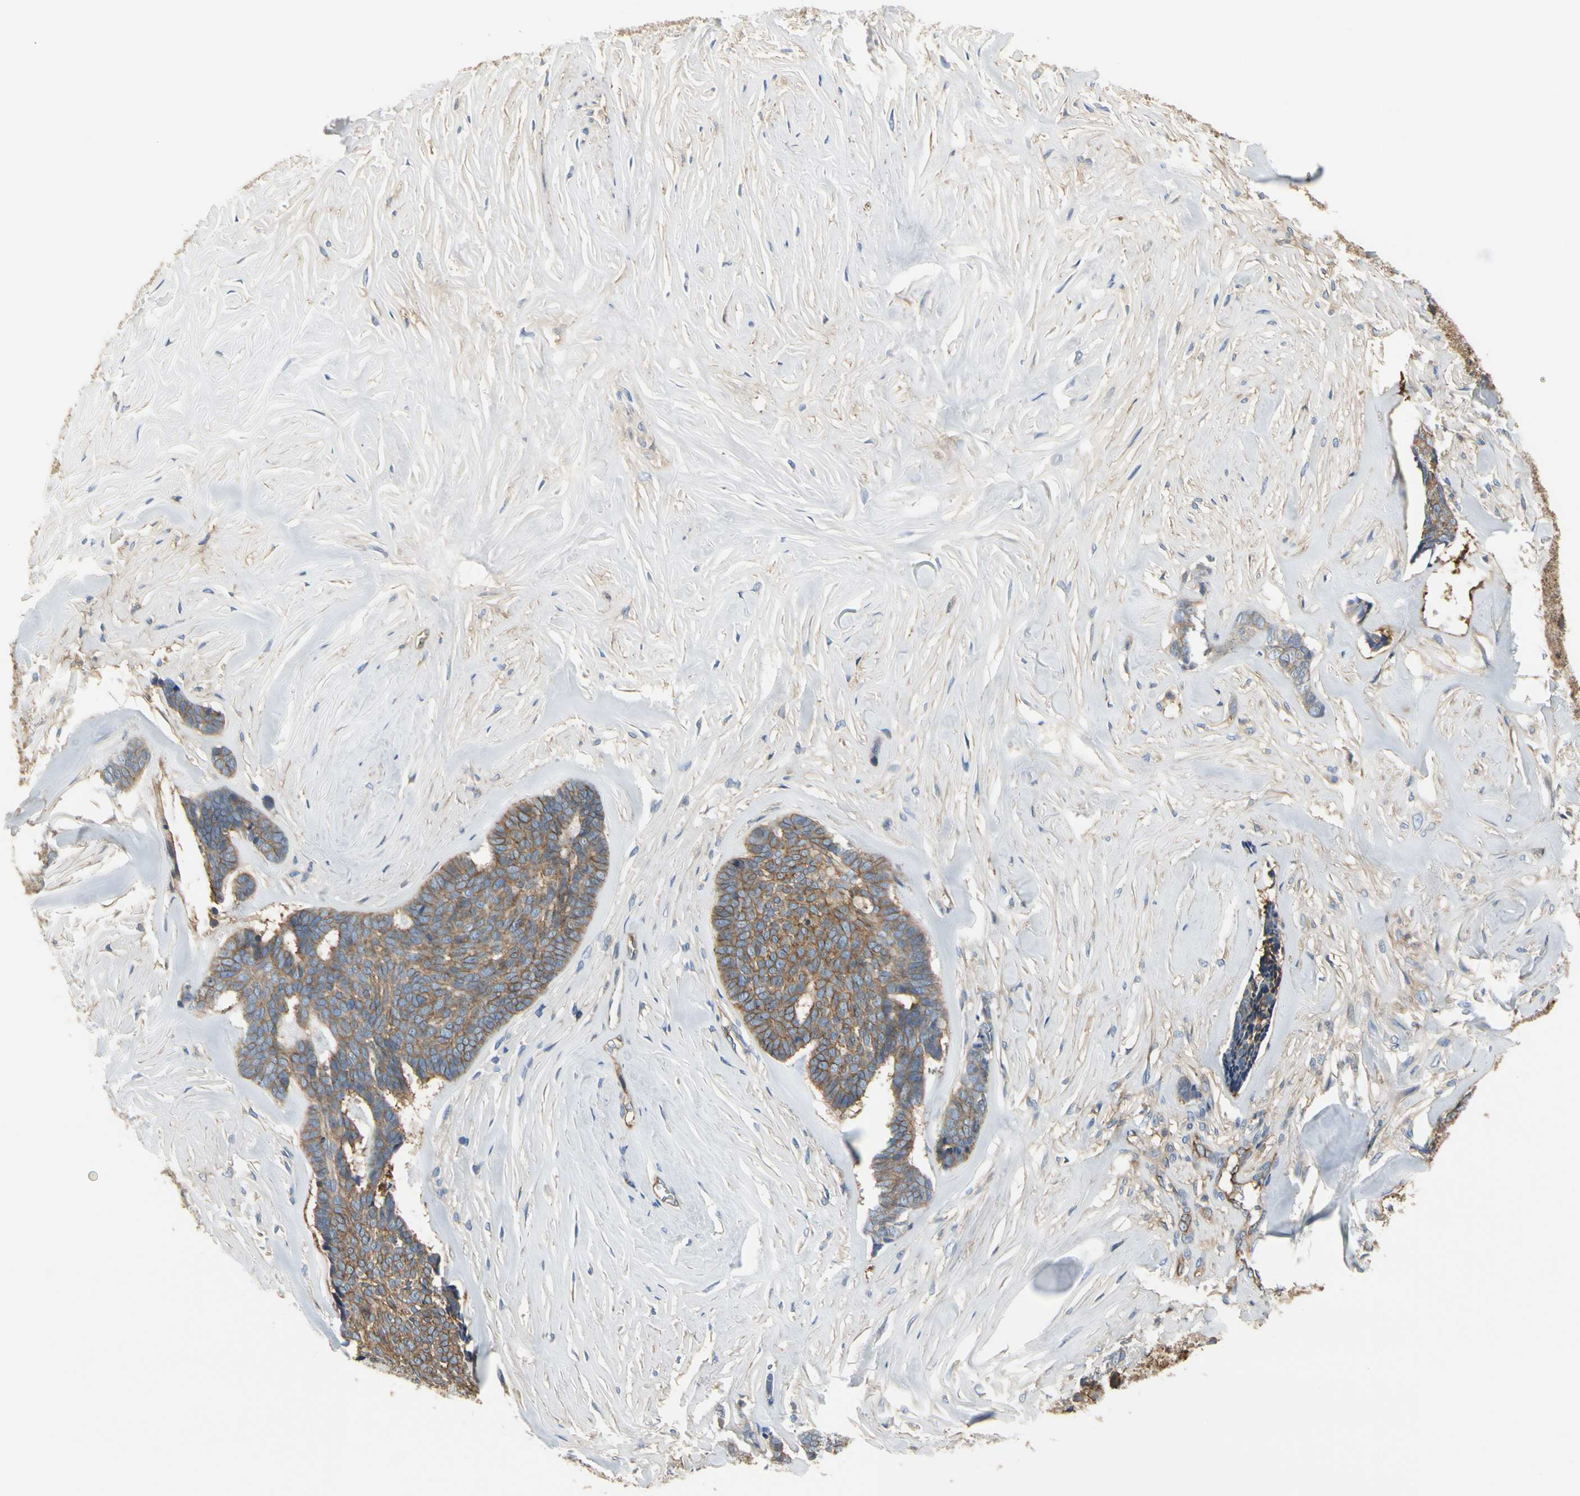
{"staining": {"intensity": "moderate", "quantity": ">75%", "location": "cytoplasmic/membranous"}, "tissue": "skin cancer", "cell_type": "Tumor cells", "image_type": "cancer", "snomed": [{"axis": "morphology", "description": "Basal cell carcinoma"}, {"axis": "topography", "description": "Skin"}], "caption": "Protein staining demonstrates moderate cytoplasmic/membranous staining in approximately >75% of tumor cells in basal cell carcinoma (skin). (DAB (3,3'-diaminobenzidine) IHC, brown staining for protein, blue staining for nuclei).", "gene": "IL1RL1", "patient": {"sex": "male", "age": 84}}